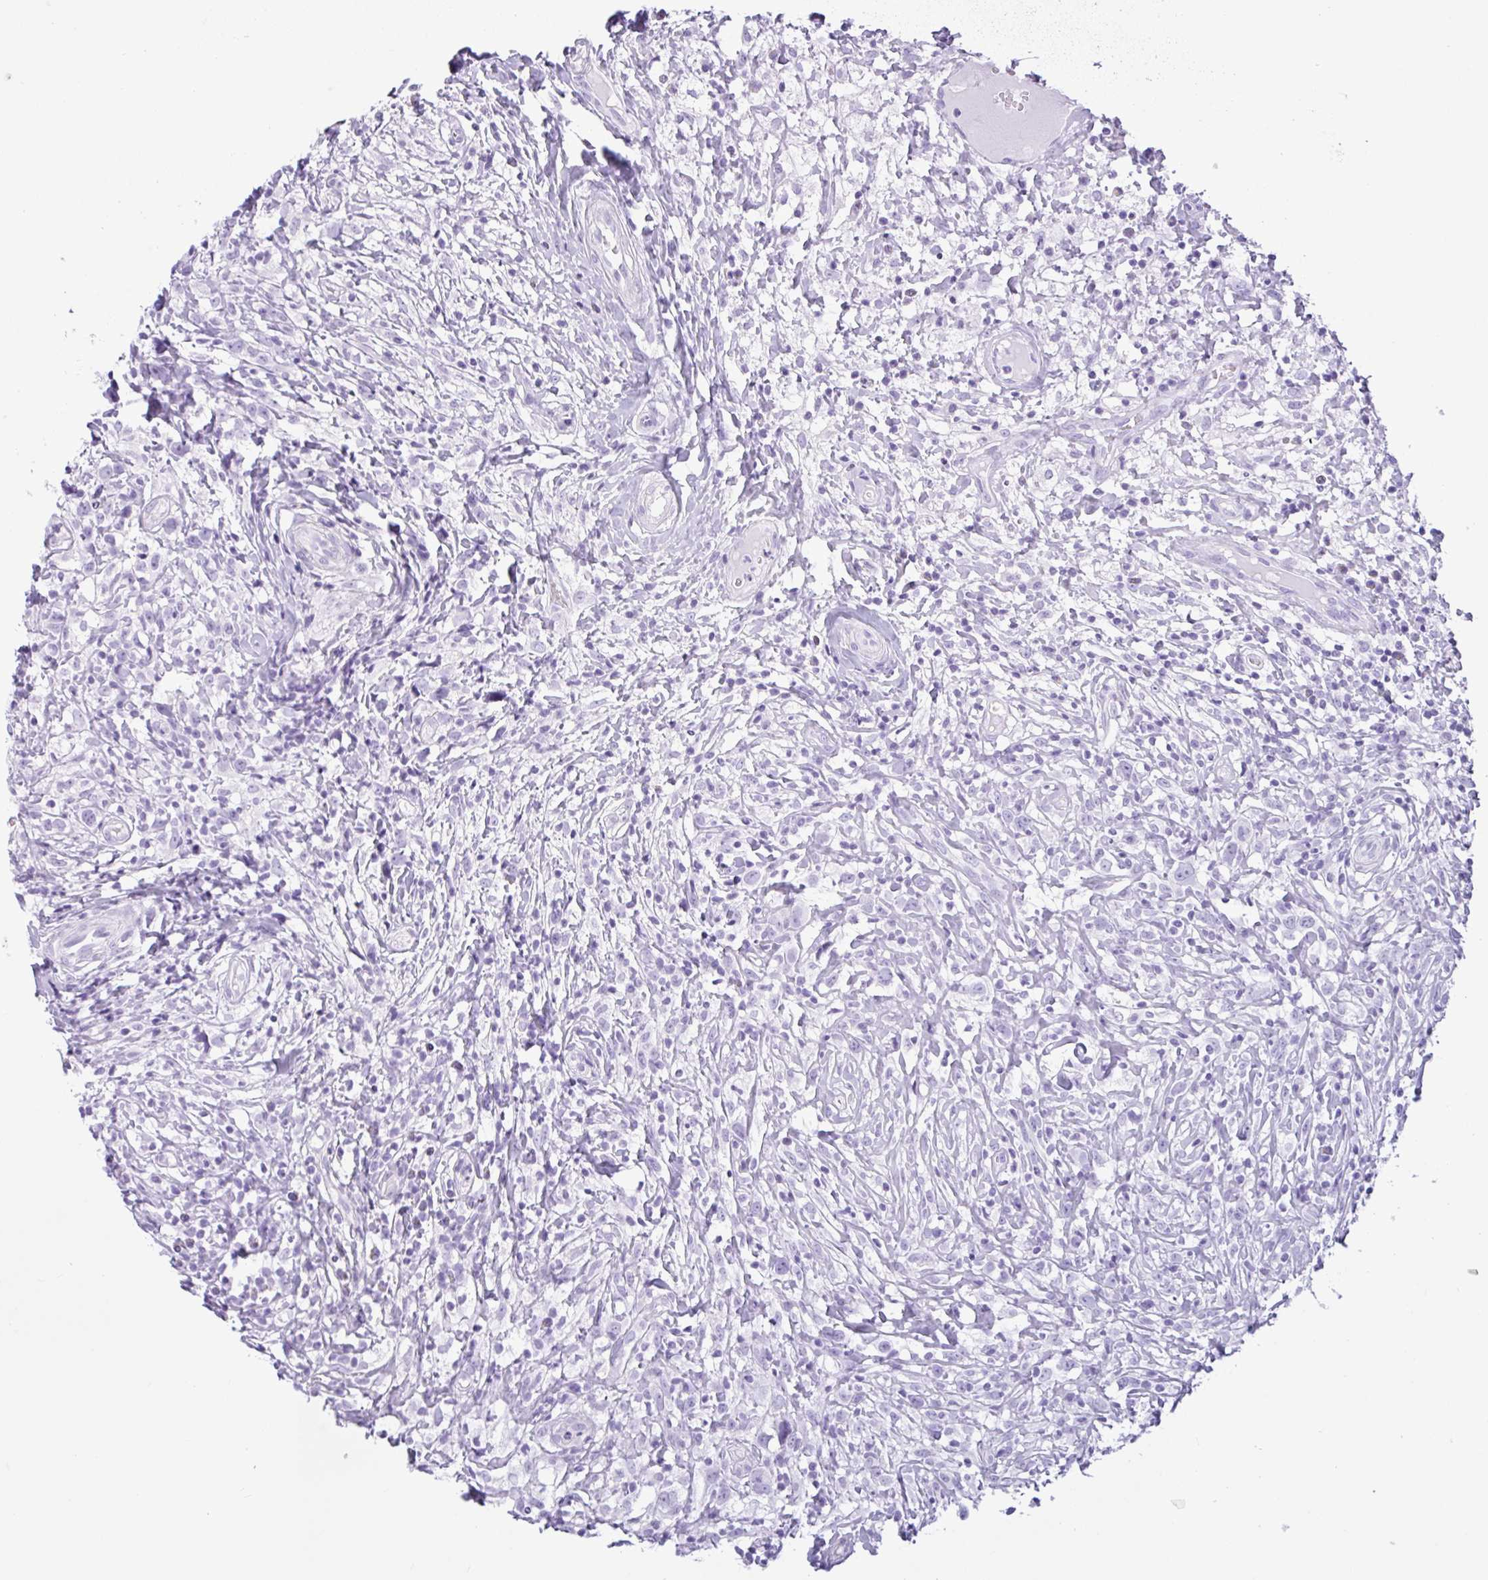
{"staining": {"intensity": "negative", "quantity": "none", "location": "none"}, "tissue": "lymphoma", "cell_type": "Tumor cells", "image_type": "cancer", "snomed": [{"axis": "morphology", "description": "Hodgkin's disease, NOS"}, {"axis": "topography", "description": "No Tissue"}], "caption": "High power microscopy histopathology image of an IHC photomicrograph of Hodgkin's disease, revealing no significant positivity in tumor cells.", "gene": "CTSE", "patient": {"sex": "female", "age": 21}}